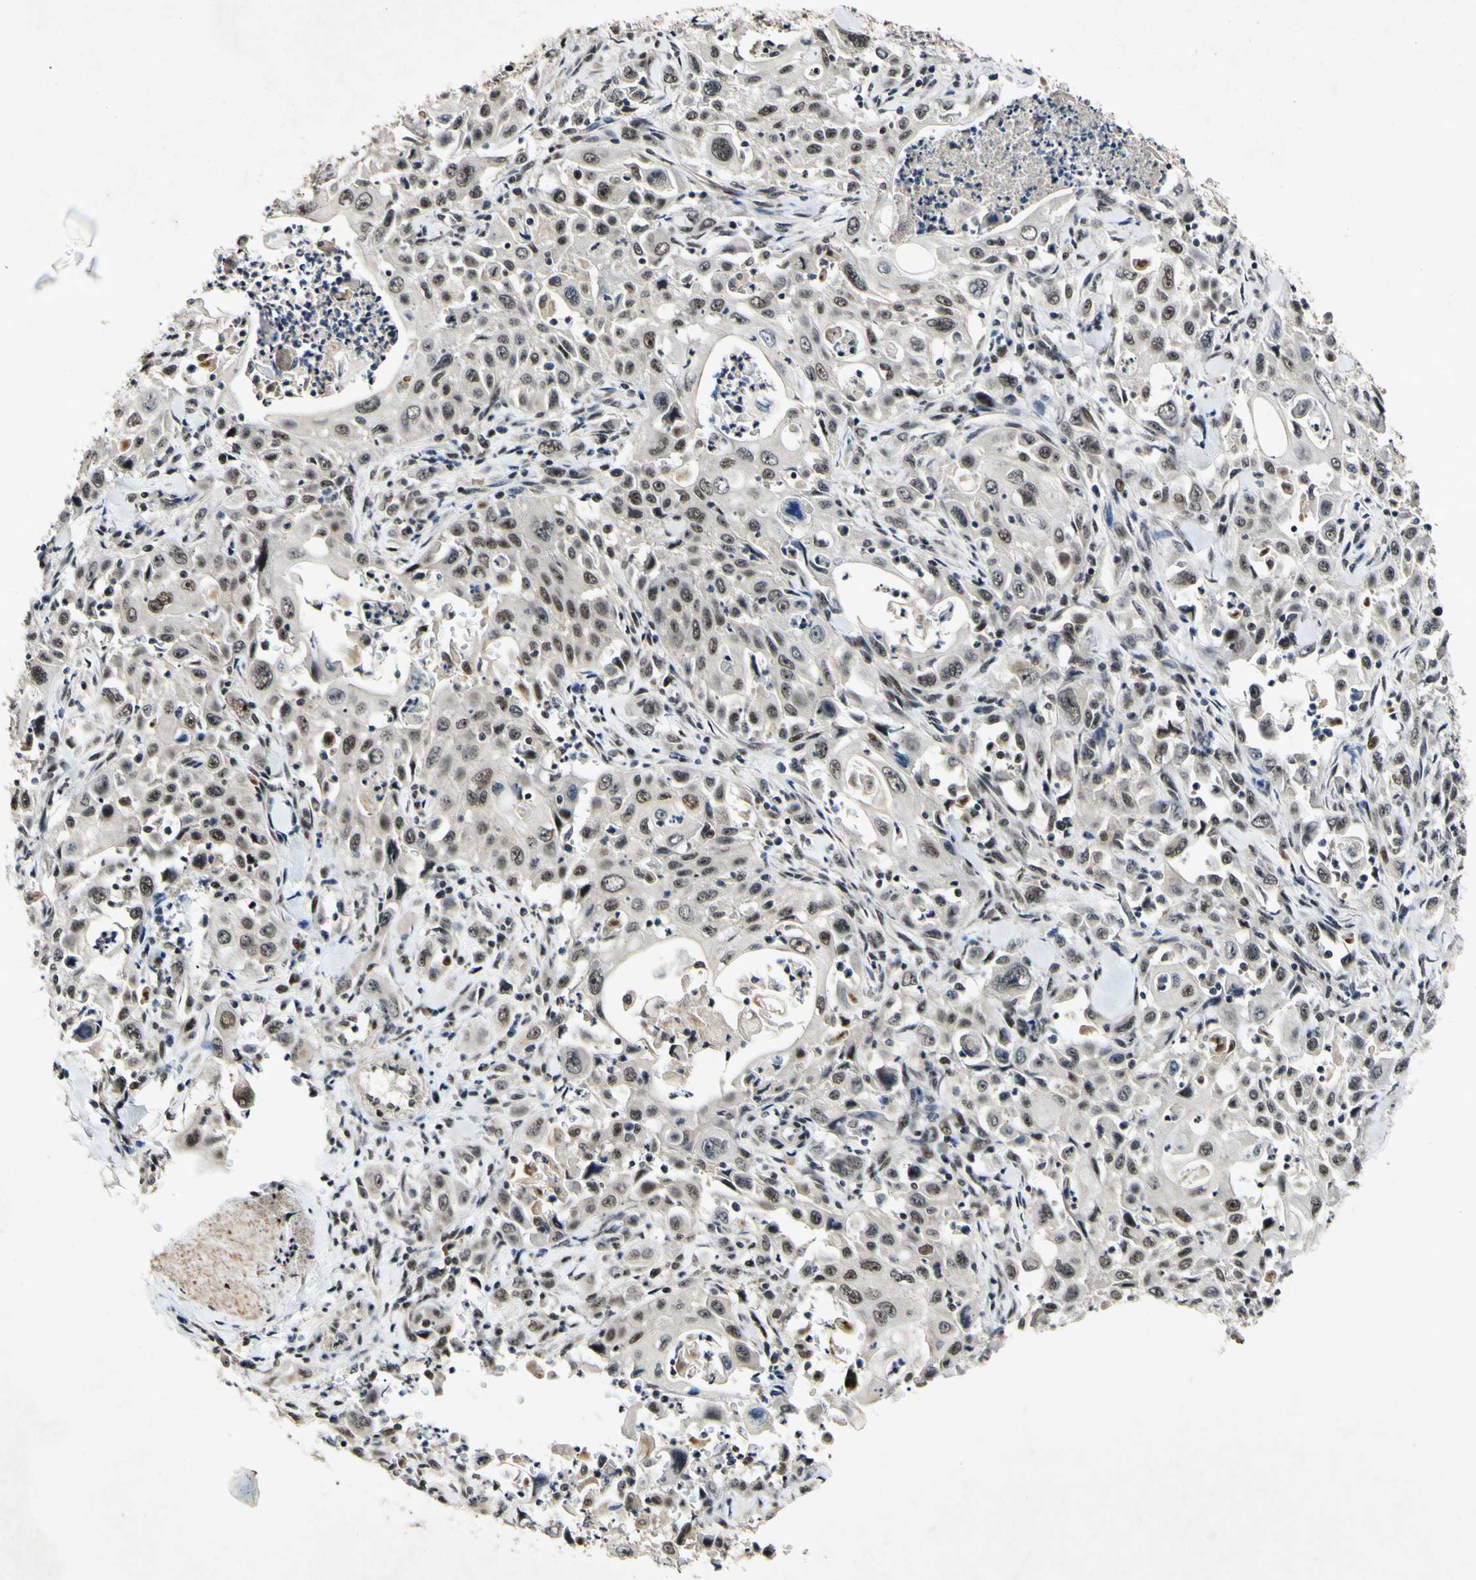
{"staining": {"intensity": "weak", "quantity": ">75%", "location": "nuclear"}, "tissue": "pancreatic cancer", "cell_type": "Tumor cells", "image_type": "cancer", "snomed": [{"axis": "morphology", "description": "Adenocarcinoma, NOS"}, {"axis": "topography", "description": "Pancreas"}], "caption": "Immunohistochemistry photomicrograph of neoplastic tissue: pancreatic cancer (adenocarcinoma) stained using immunohistochemistry displays low levels of weak protein expression localized specifically in the nuclear of tumor cells, appearing as a nuclear brown color.", "gene": "POLR2F", "patient": {"sex": "male", "age": 70}}